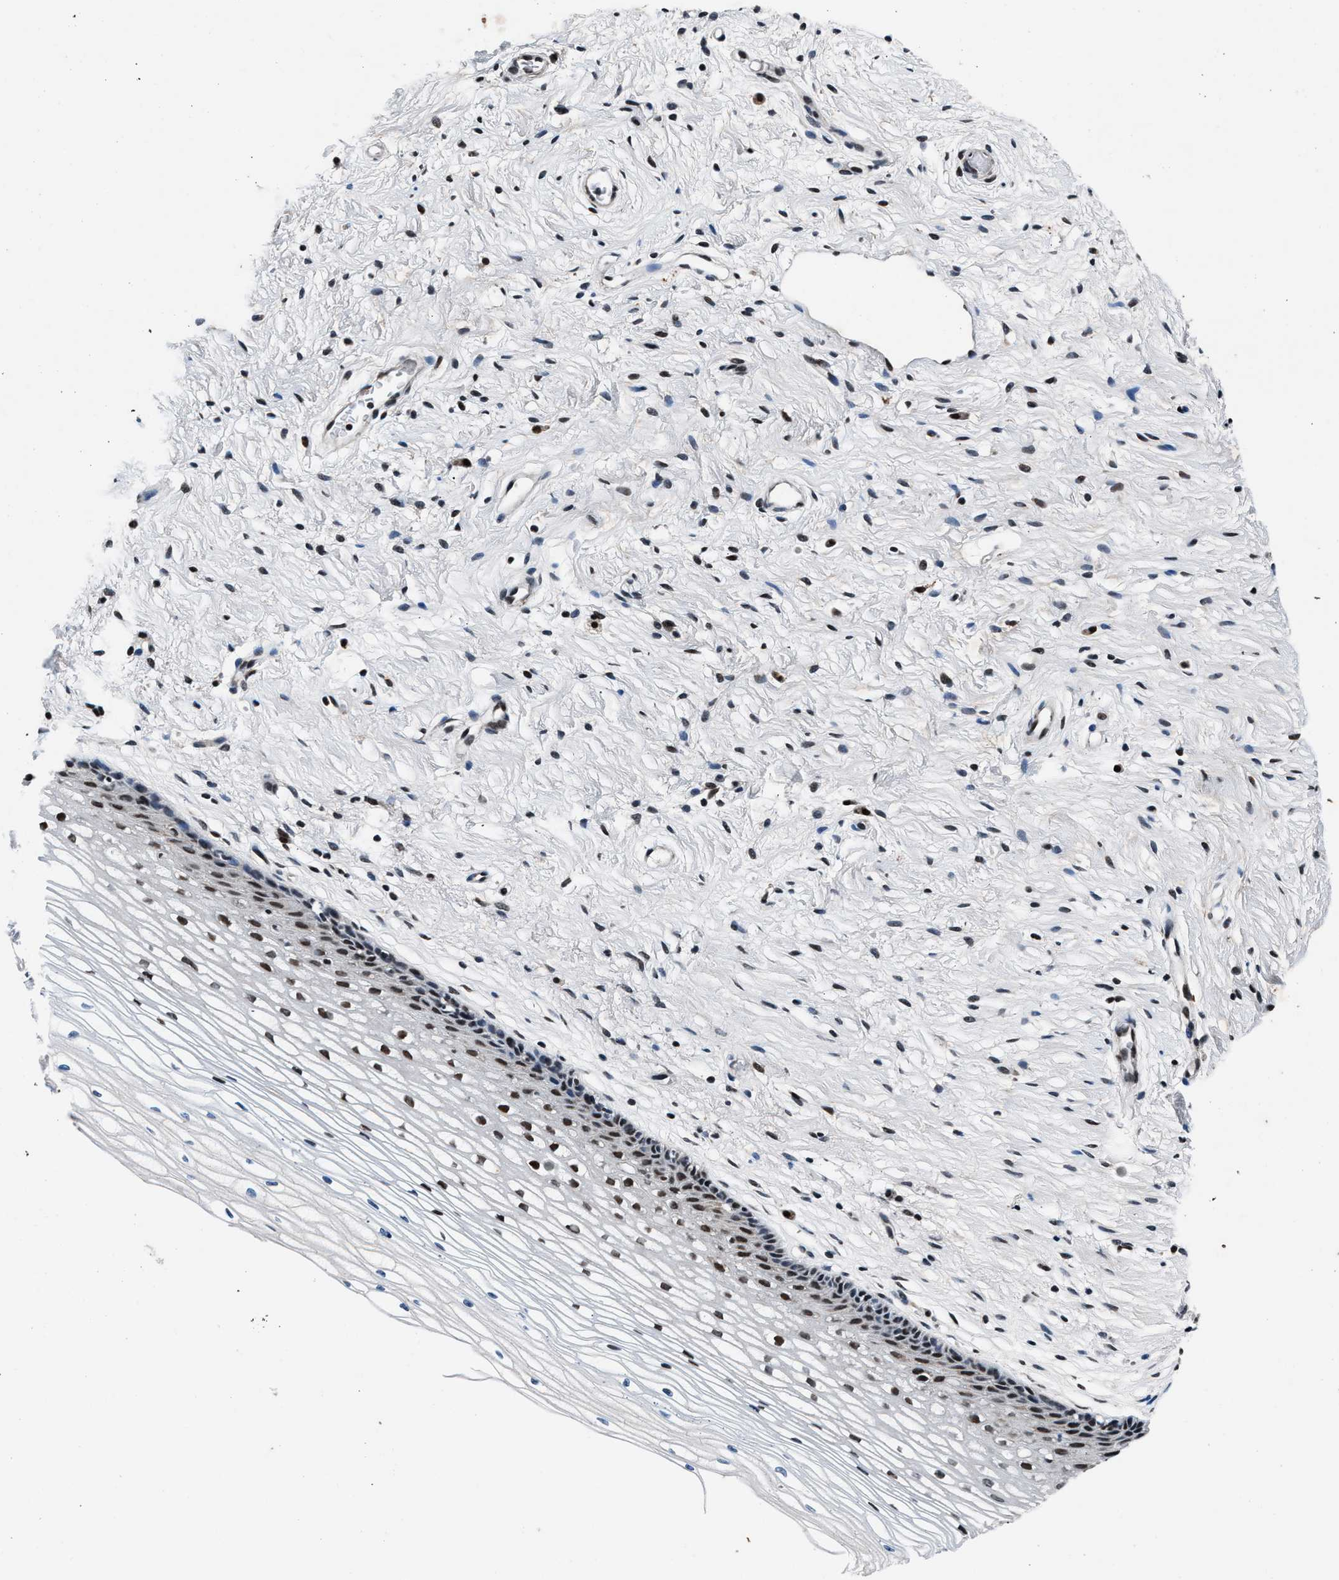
{"staining": {"intensity": "moderate", "quantity": ">75%", "location": "nuclear"}, "tissue": "cervix", "cell_type": "Glandular cells", "image_type": "normal", "snomed": [{"axis": "morphology", "description": "Normal tissue, NOS"}, {"axis": "topography", "description": "Cervix"}], "caption": "Glandular cells exhibit medium levels of moderate nuclear expression in approximately >75% of cells in benign human cervix. (IHC, brightfield microscopy, high magnification).", "gene": "PRRC2B", "patient": {"sex": "female", "age": 77}}